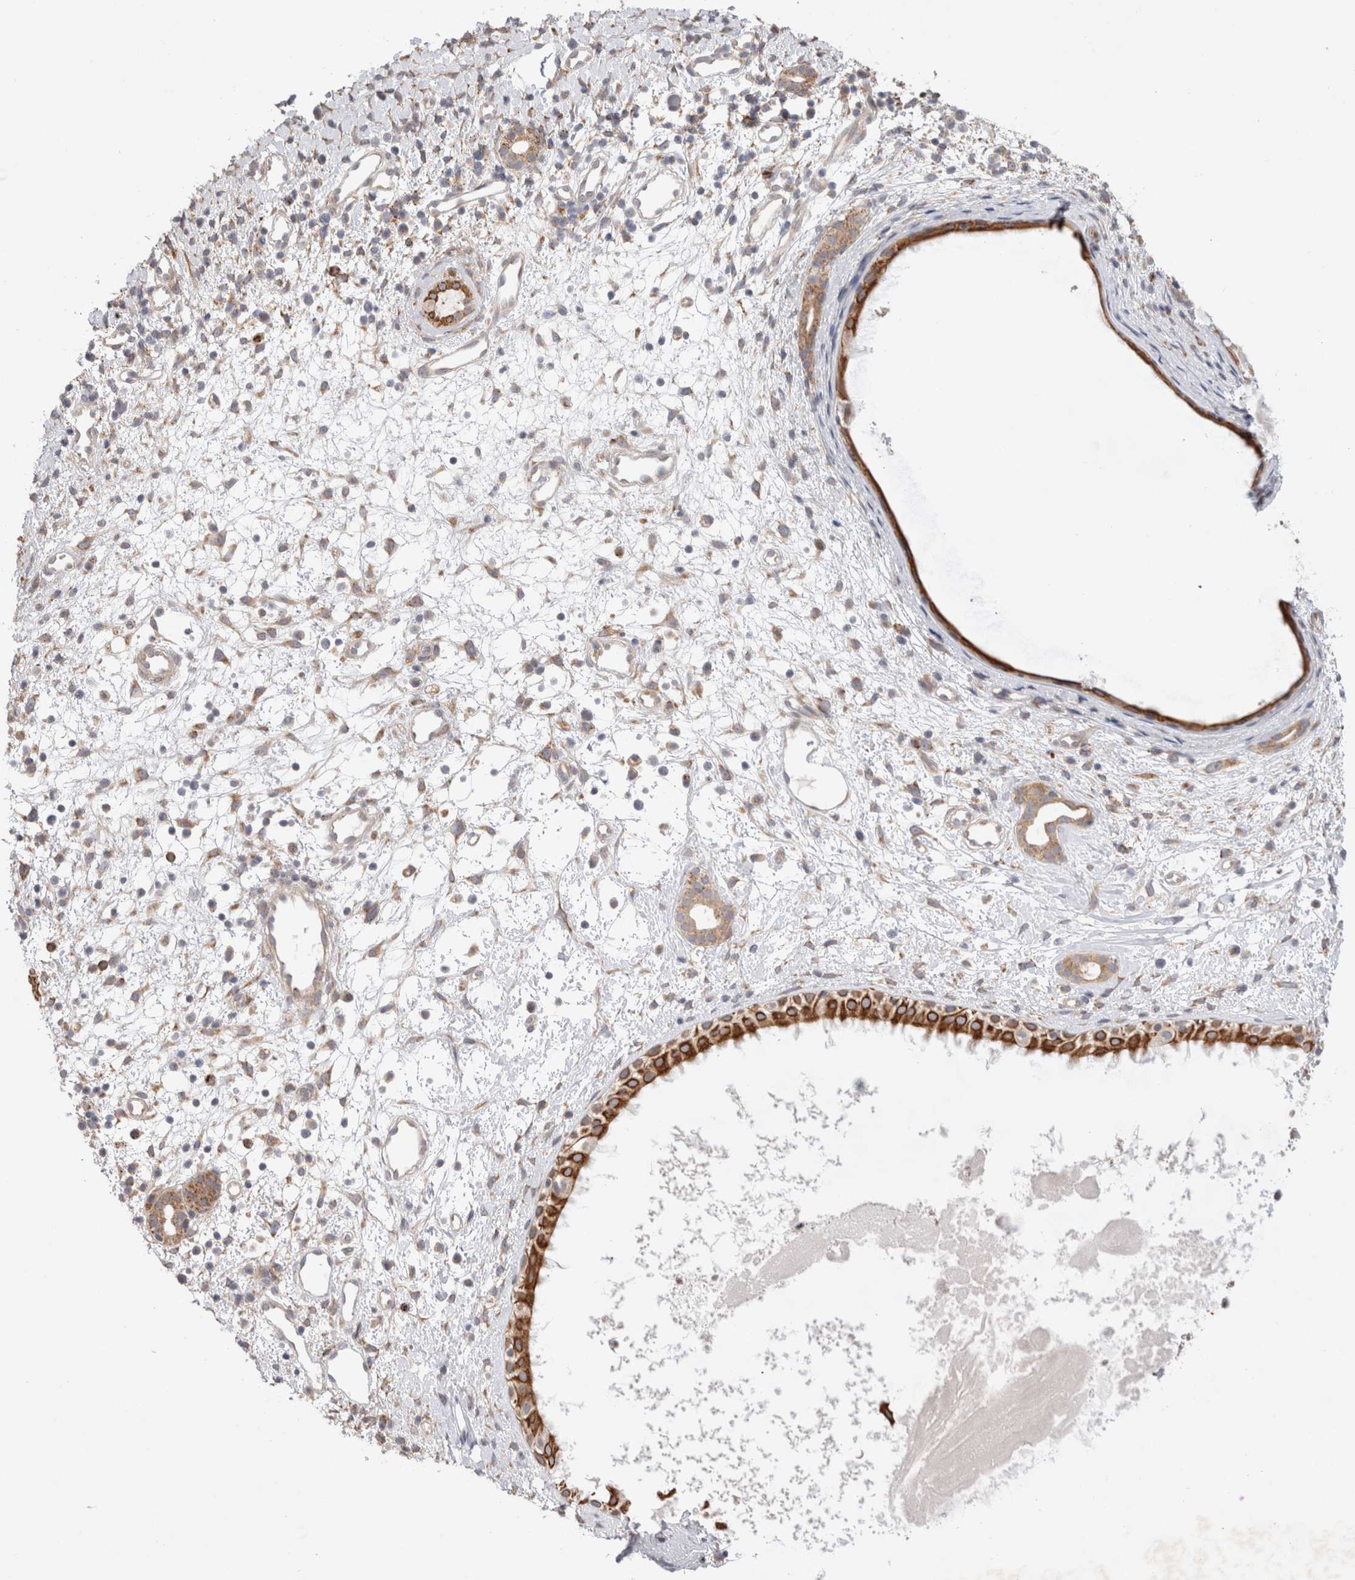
{"staining": {"intensity": "strong", "quantity": ">75%", "location": "cytoplasmic/membranous"}, "tissue": "nasopharynx", "cell_type": "Respiratory epithelial cells", "image_type": "normal", "snomed": [{"axis": "morphology", "description": "Normal tissue, NOS"}, {"axis": "topography", "description": "Nasopharynx"}], "caption": "This is a photomicrograph of immunohistochemistry staining of normal nasopharynx, which shows strong staining in the cytoplasmic/membranous of respiratory epithelial cells.", "gene": "NPC1", "patient": {"sex": "male", "age": 22}}